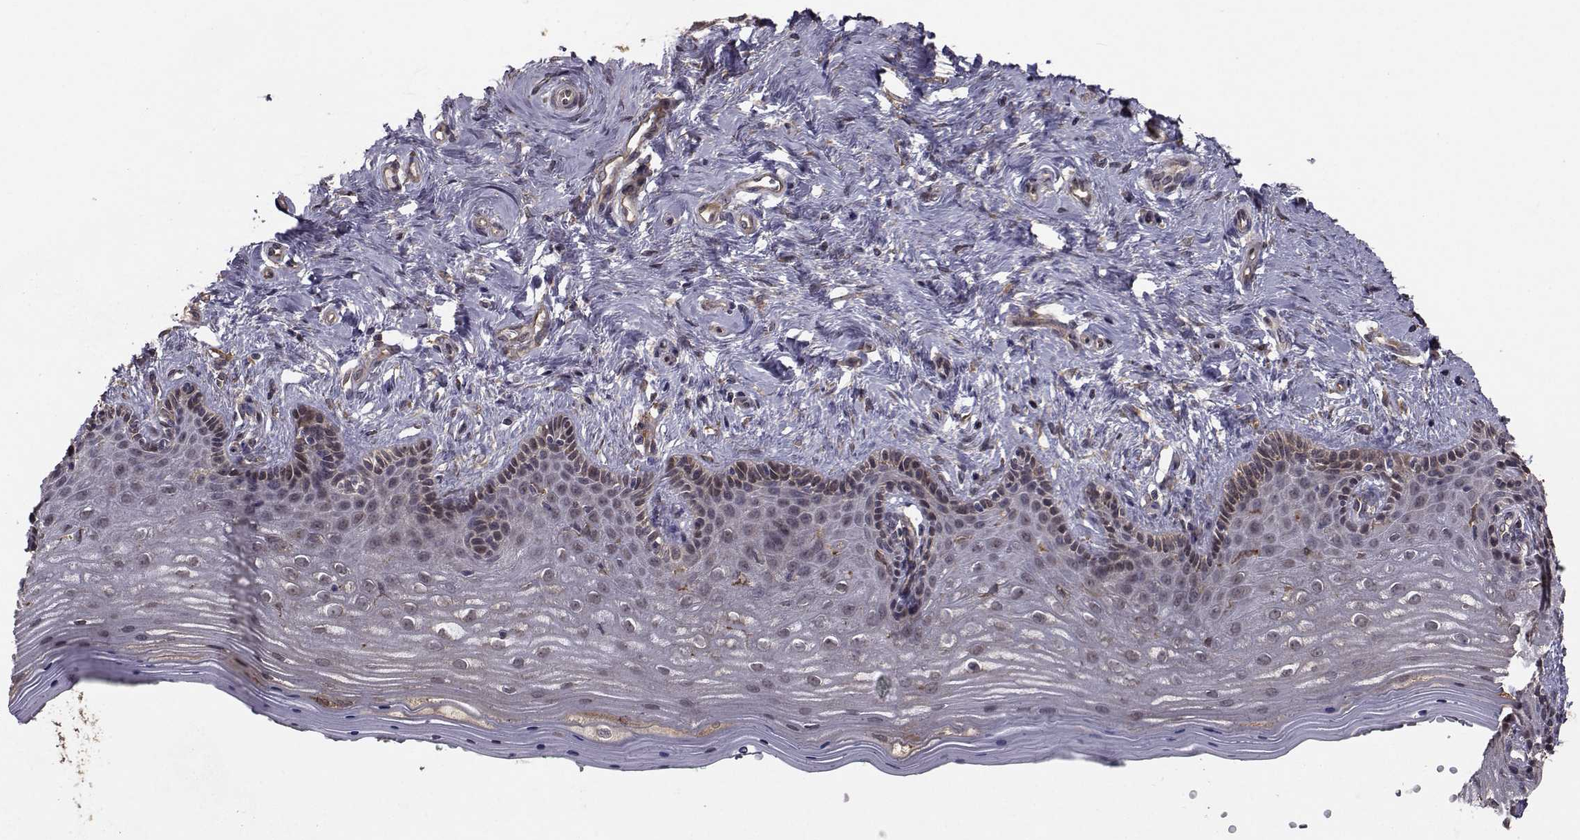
{"staining": {"intensity": "negative", "quantity": "none", "location": "none"}, "tissue": "vagina", "cell_type": "Squamous epithelial cells", "image_type": "normal", "snomed": [{"axis": "morphology", "description": "Normal tissue, NOS"}, {"axis": "topography", "description": "Vagina"}], "caption": "Squamous epithelial cells are negative for protein expression in normal human vagina. (DAB (3,3'-diaminobenzidine) immunohistochemistry (IHC) visualized using brightfield microscopy, high magnification).", "gene": "TRIP10", "patient": {"sex": "female", "age": 45}}